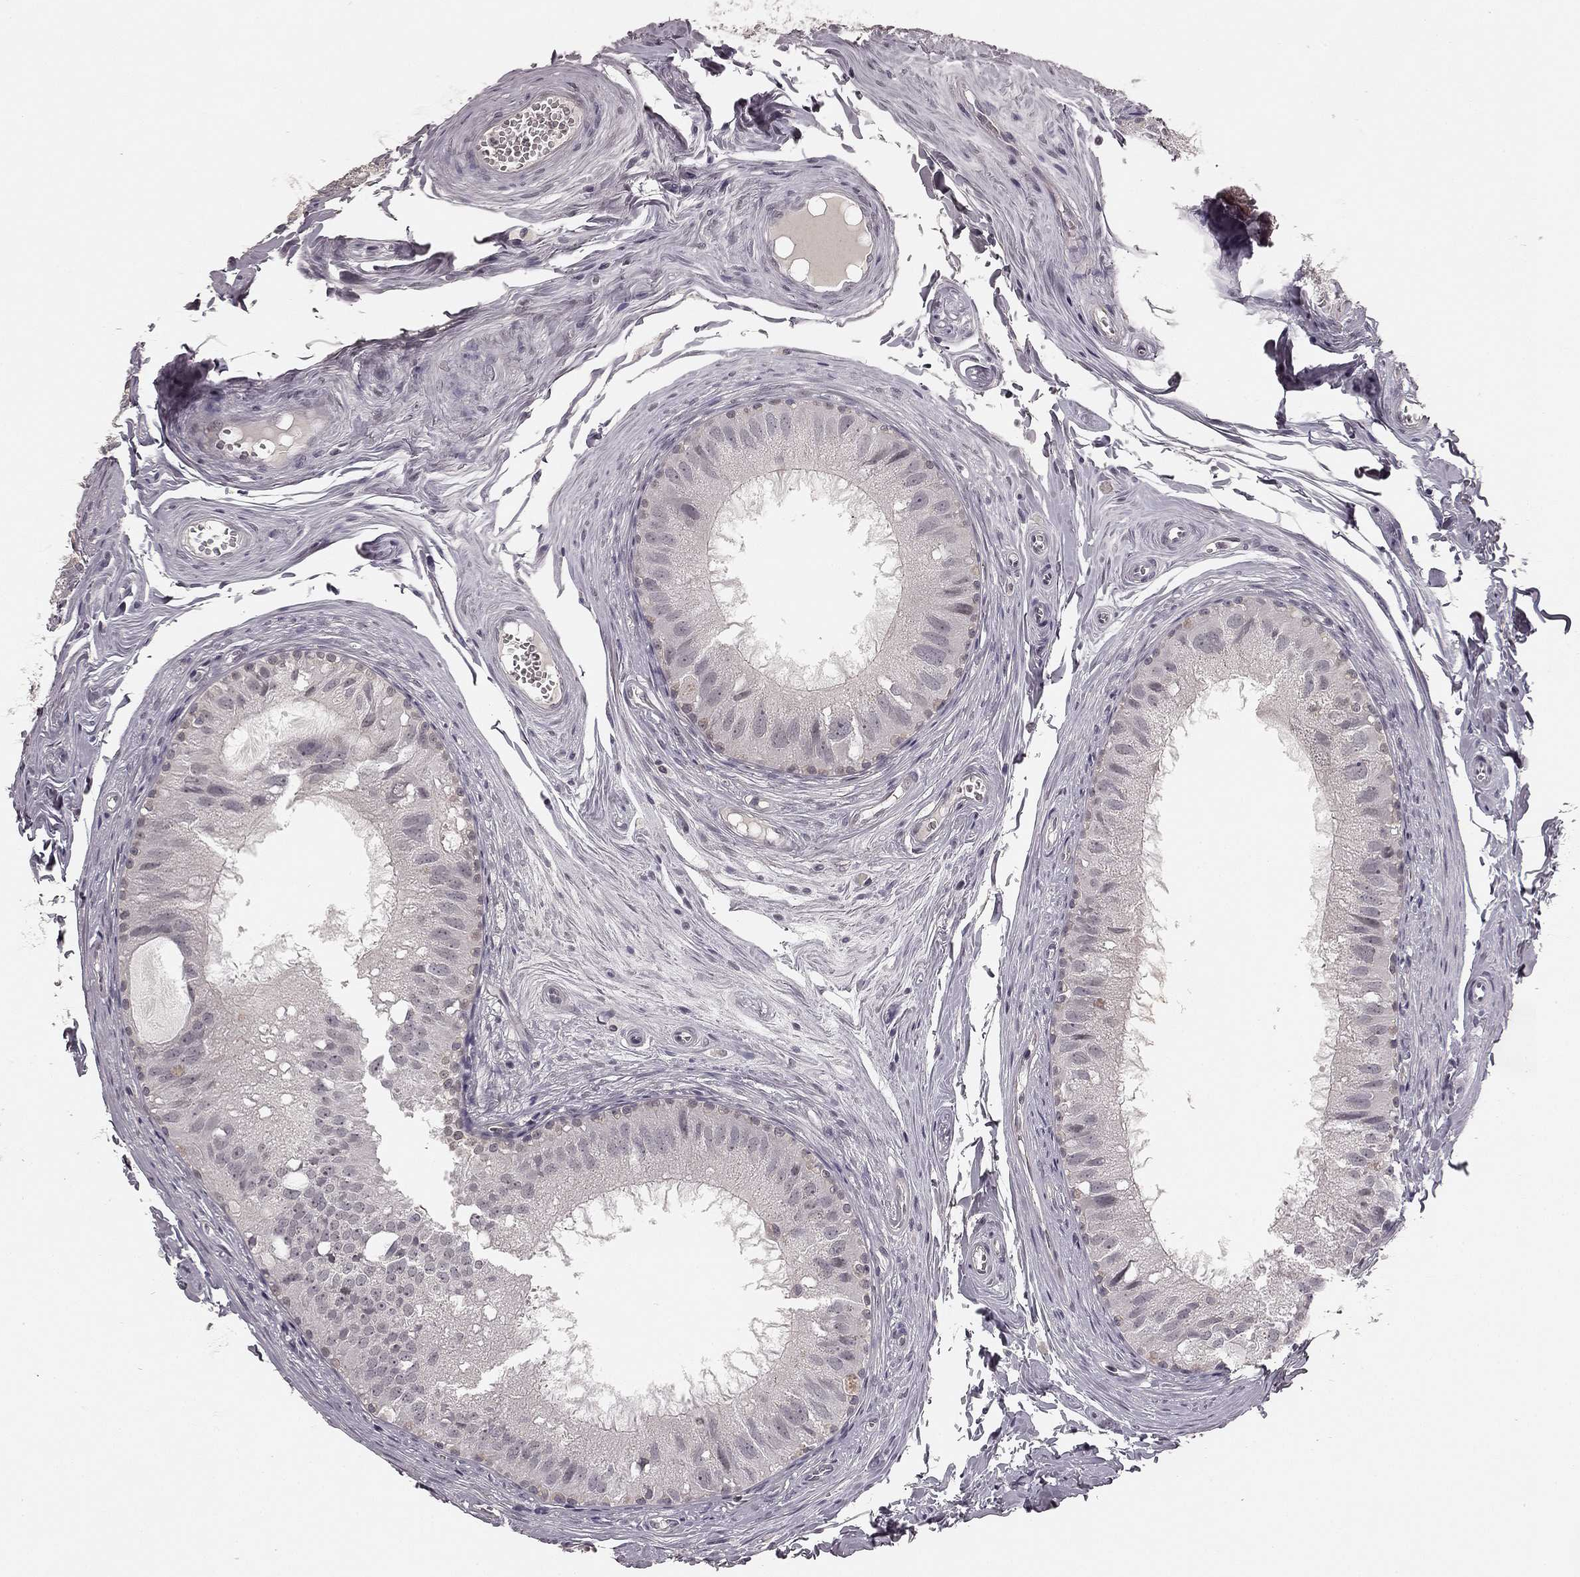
{"staining": {"intensity": "negative", "quantity": "none", "location": "none"}, "tissue": "epididymis", "cell_type": "Glandular cells", "image_type": "normal", "snomed": [{"axis": "morphology", "description": "Normal tissue, NOS"}, {"axis": "topography", "description": "Epididymis"}], "caption": "High power microscopy image of an immunohistochemistry micrograph of benign epididymis, revealing no significant positivity in glandular cells.", "gene": "HCN4", "patient": {"sex": "male", "age": 45}}